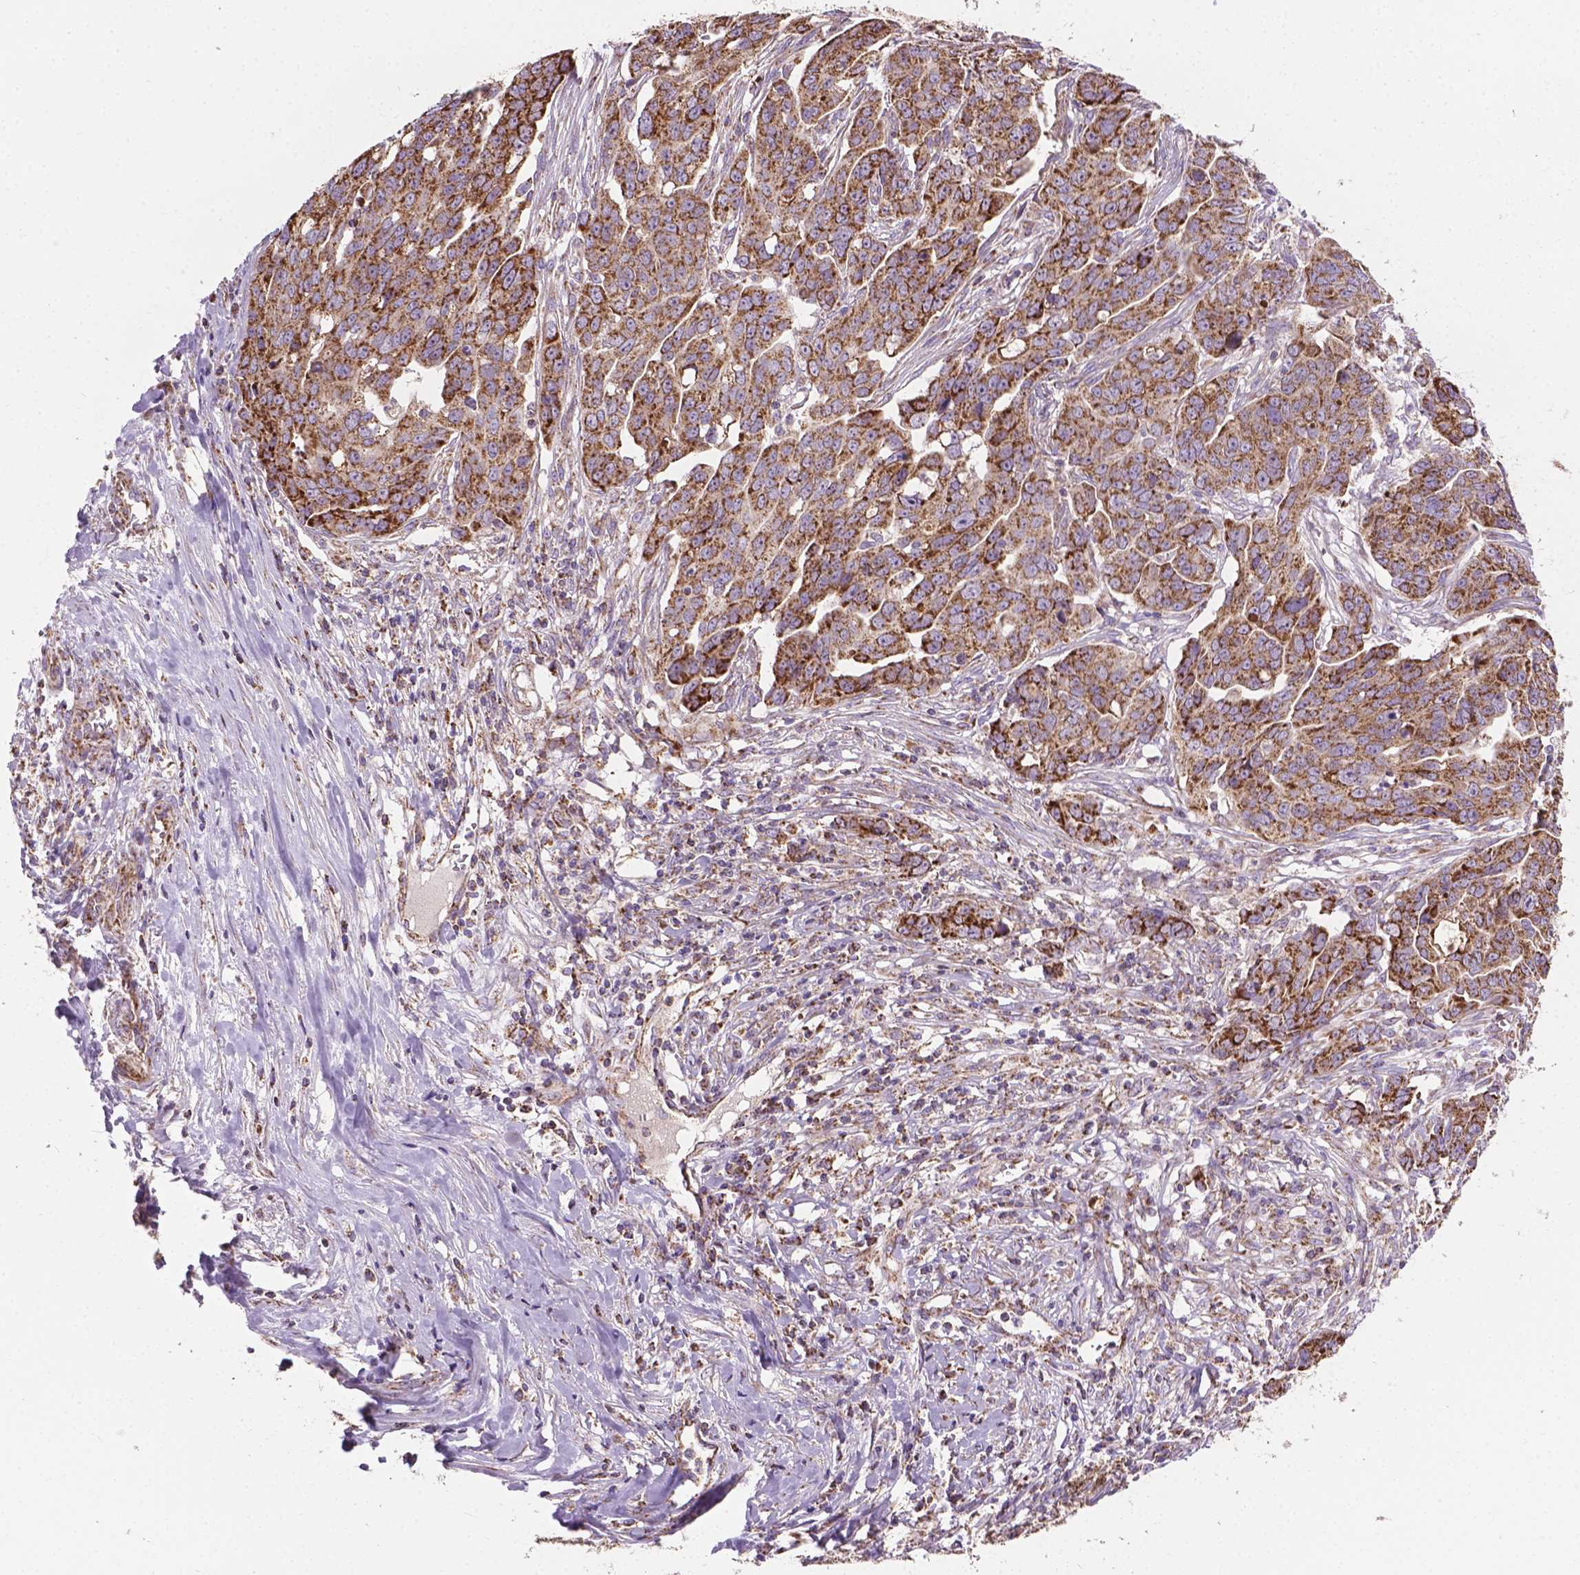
{"staining": {"intensity": "strong", "quantity": ">75%", "location": "cytoplasmic/membranous"}, "tissue": "ovarian cancer", "cell_type": "Tumor cells", "image_type": "cancer", "snomed": [{"axis": "morphology", "description": "Carcinoma, endometroid"}, {"axis": "topography", "description": "Ovary"}], "caption": "Strong cytoplasmic/membranous protein expression is identified in approximately >75% of tumor cells in ovarian endometroid carcinoma.", "gene": "PIBF1", "patient": {"sex": "female", "age": 78}}